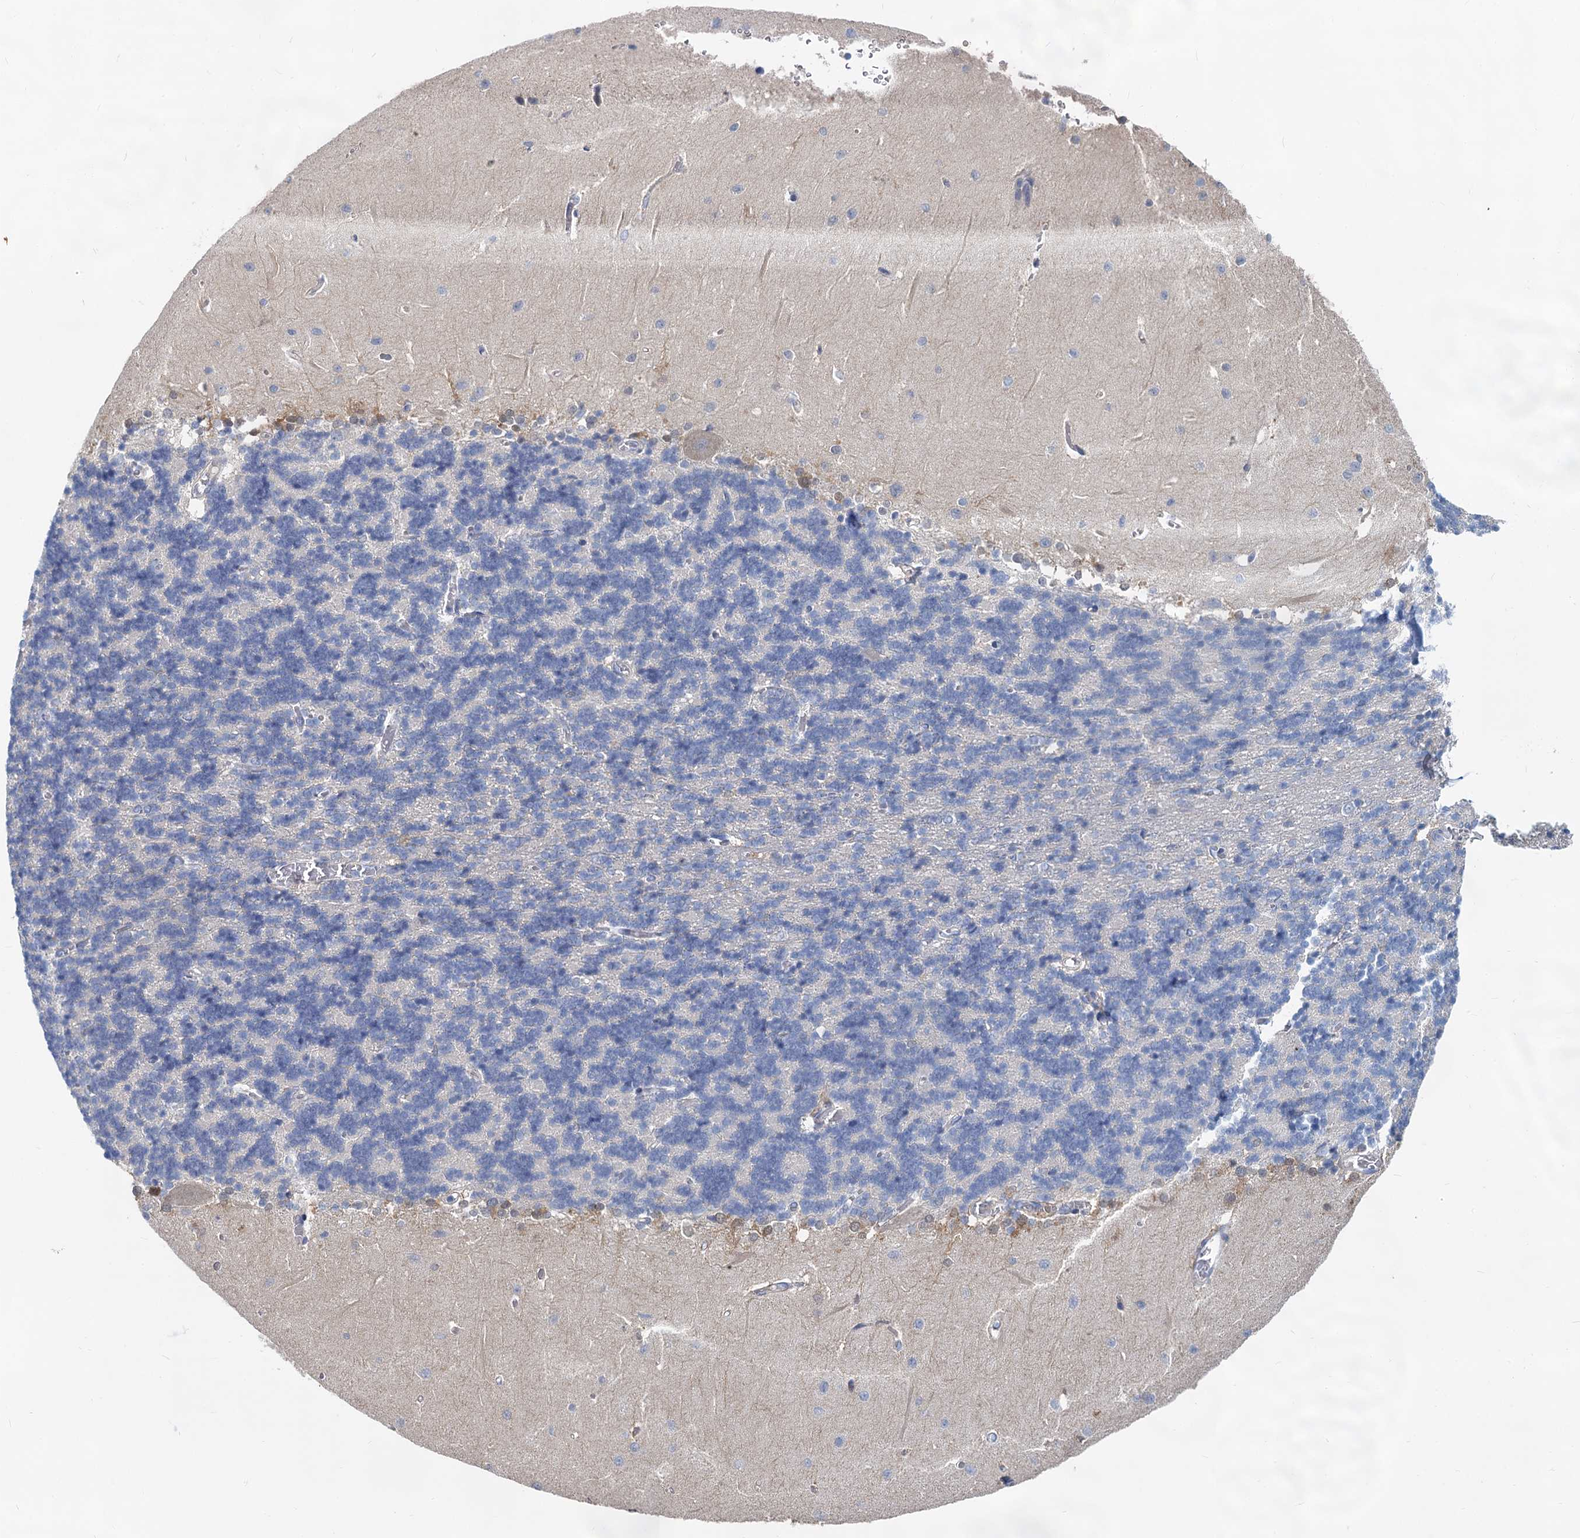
{"staining": {"intensity": "moderate", "quantity": "<25%", "location": "cytoplasmic/membranous"}, "tissue": "cerebellum", "cell_type": "Cells in granular layer", "image_type": "normal", "snomed": [{"axis": "morphology", "description": "Normal tissue, NOS"}, {"axis": "topography", "description": "Cerebellum"}], "caption": "Brown immunohistochemical staining in benign cerebellum exhibits moderate cytoplasmic/membranous expression in approximately <25% of cells in granular layer. Using DAB (brown) and hematoxylin (blue) stains, captured at high magnification using brightfield microscopy.", "gene": "GSTM3", "patient": {"sex": "male", "age": 37}}